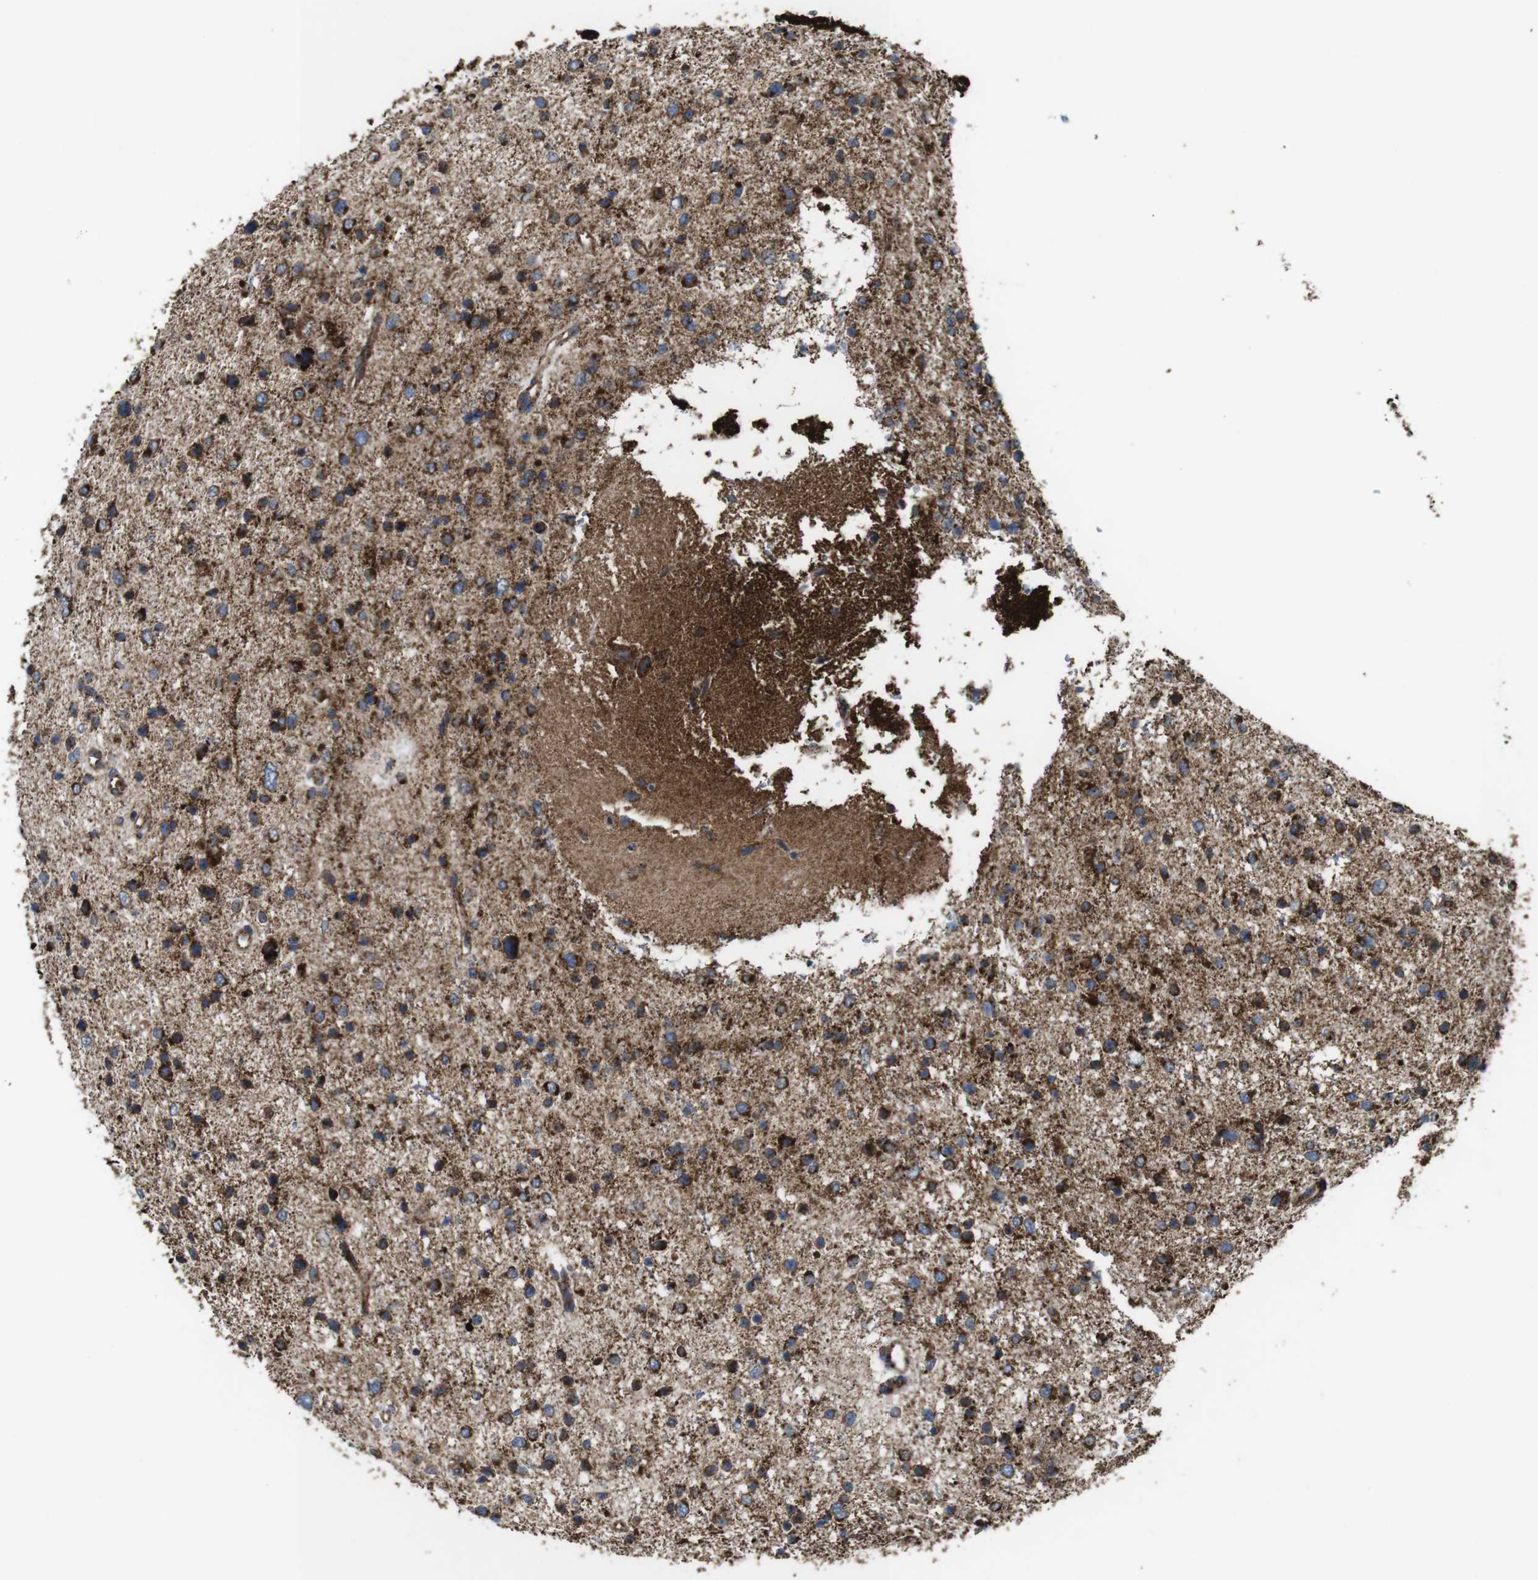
{"staining": {"intensity": "strong", "quantity": "25%-75%", "location": "cytoplasmic/membranous"}, "tissue": "glioma", "cell_type": "Tumor cells", "image_type": "cancer", "snomed": [{"axis": "morphology", "description": "Glioma, malignant, Low grade"}, {"axis": "topography", "description": "Brain"}], "caption": "Immunohistochemistry (IHC) (DAB) staining of glioma demonstrates strong cytoplasmic/membranous protein positivity in approximately 25%-75% of tumor cells.", "gene": "HK1", "patient": {"sex": "female", "age": 37}}